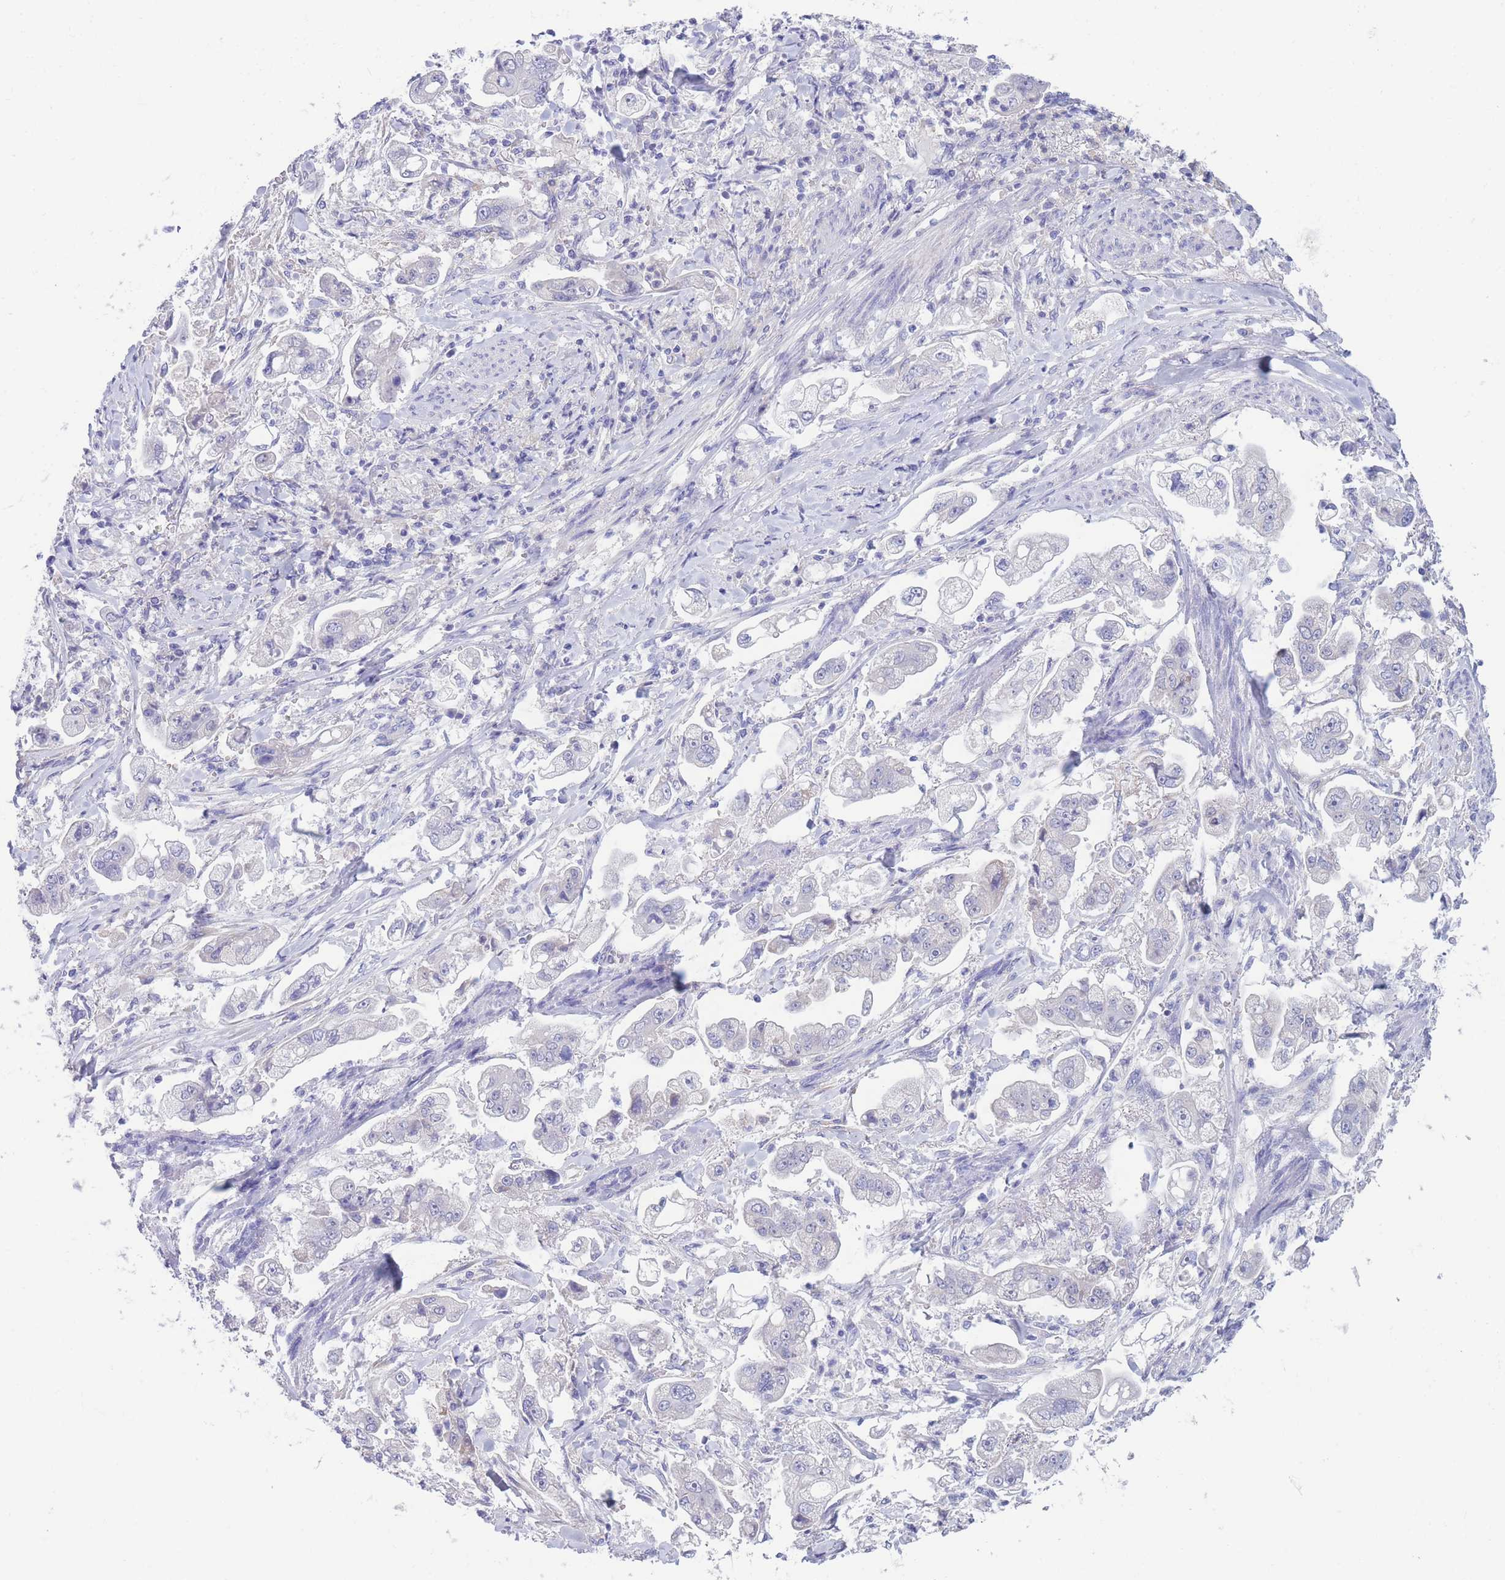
{"staining": {"intensity": "negative", "quantity": "none", "location": "none"}, "tissue": "stomach cancer", "cell_type": "Tumor cells", "image_type": "cancer", "snomed": [{"axis": "morphology", "description": "Adenocarcinoma, NOS"}, {"axis": "topography", "description": "Stomach"}], "caption": "IHC image of neoplastic tissue: human stomach adenocarcinoma stained with DAB (3,3'-diaminobenzidine) exhibits no significant protein expression in tumor cells.", "gene": "PCDHB3", "patient": {"sex": "male", "age": 62}}